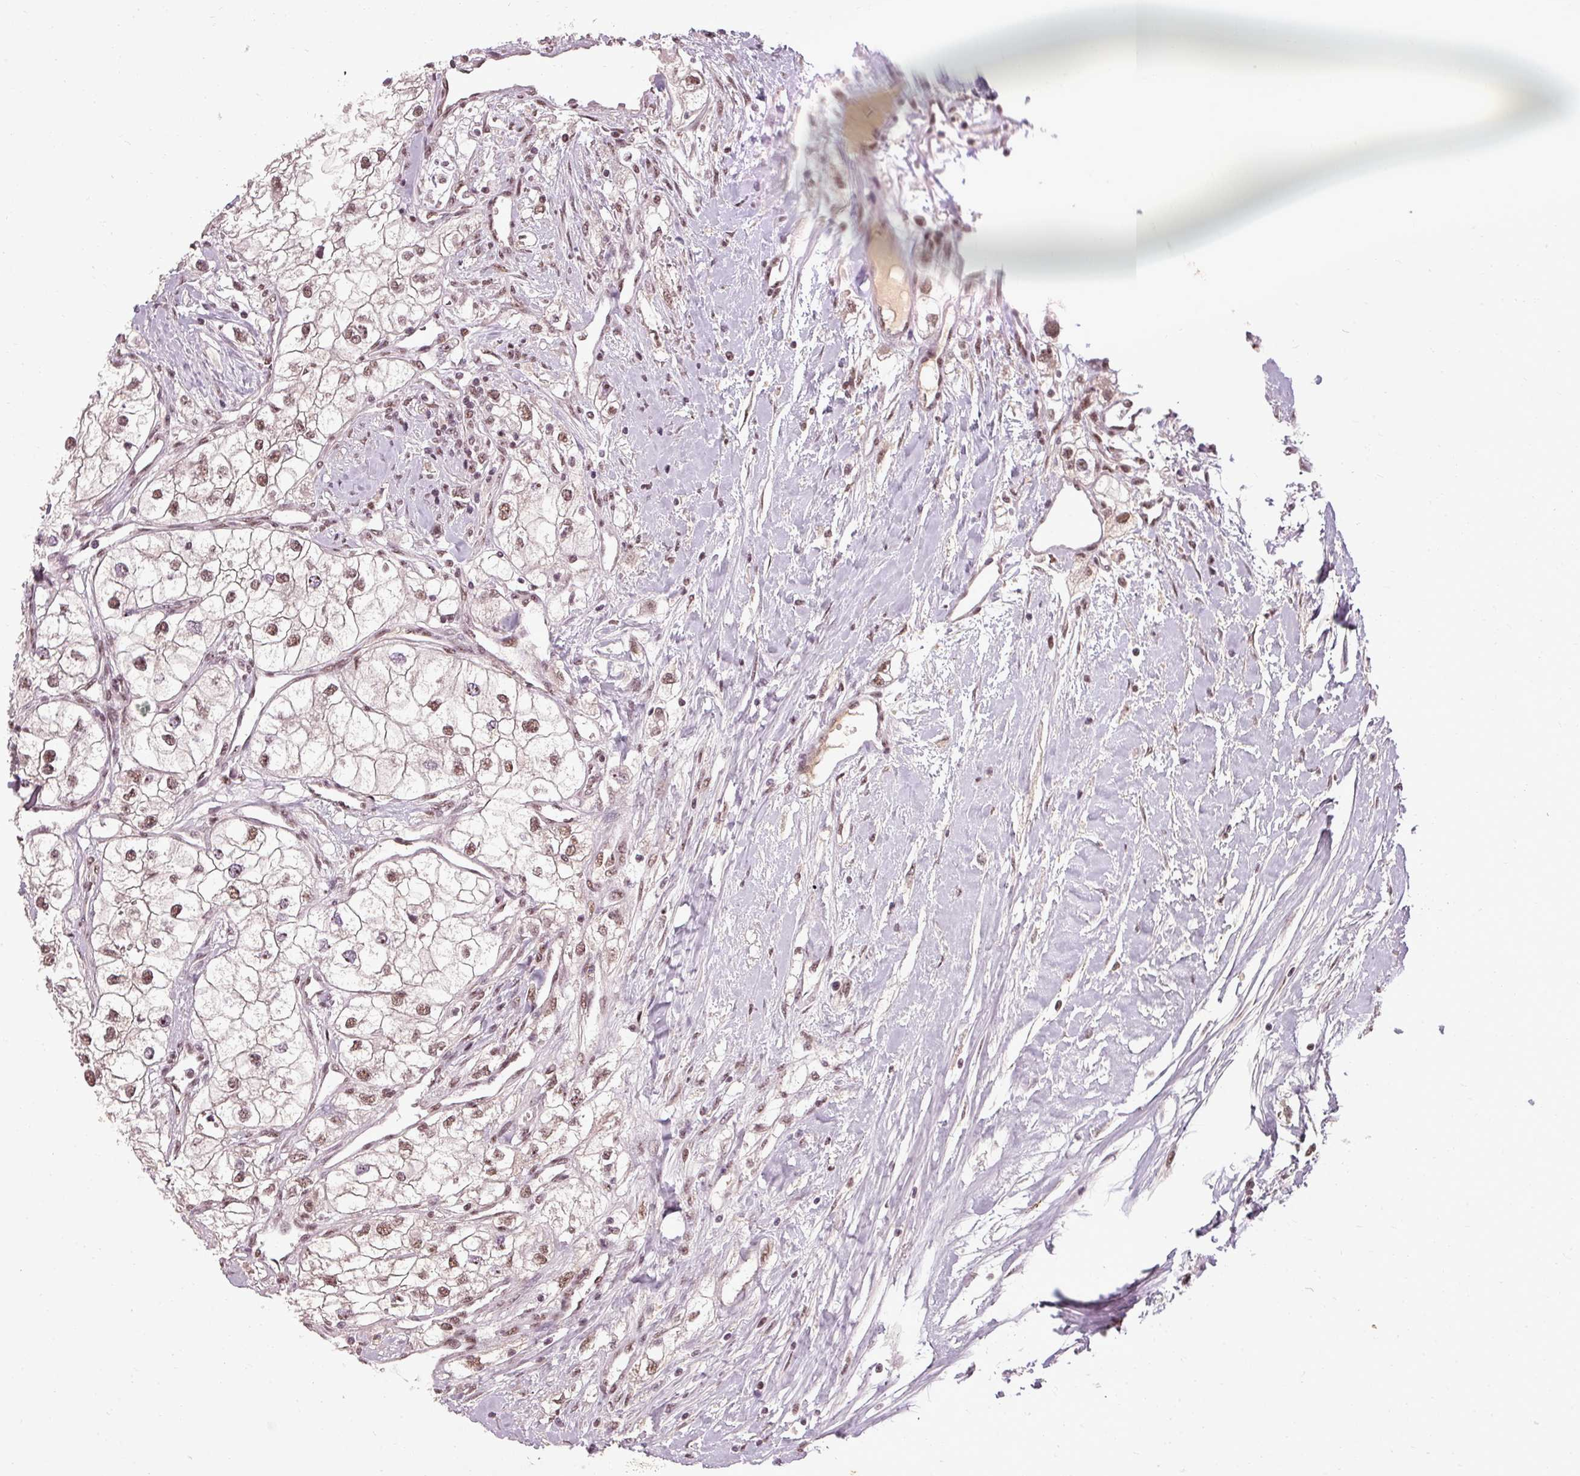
{"staining": {"intensity": "moderate", "quantity": ">75%", "location": "nuclear"}, "tissue": "renal cancer", "cell_type": "Tumor cells", "image_type": "cancer", "snomed": [{"axis": "morphology", "description": "Adenocarcinoma, NOS"}, {"axis": "topography", "description": "Kidney"}], "caption": "Protein staining of renal cancer (adenocarcinoma) tissue reveals moderate nuclear expression in about >75% of tumor cells. (DAB IHC, brown staining for protein, blue staining for nuclei).", "gene": "BCAS3", "patient": {"sex": "male", "age": 59}}